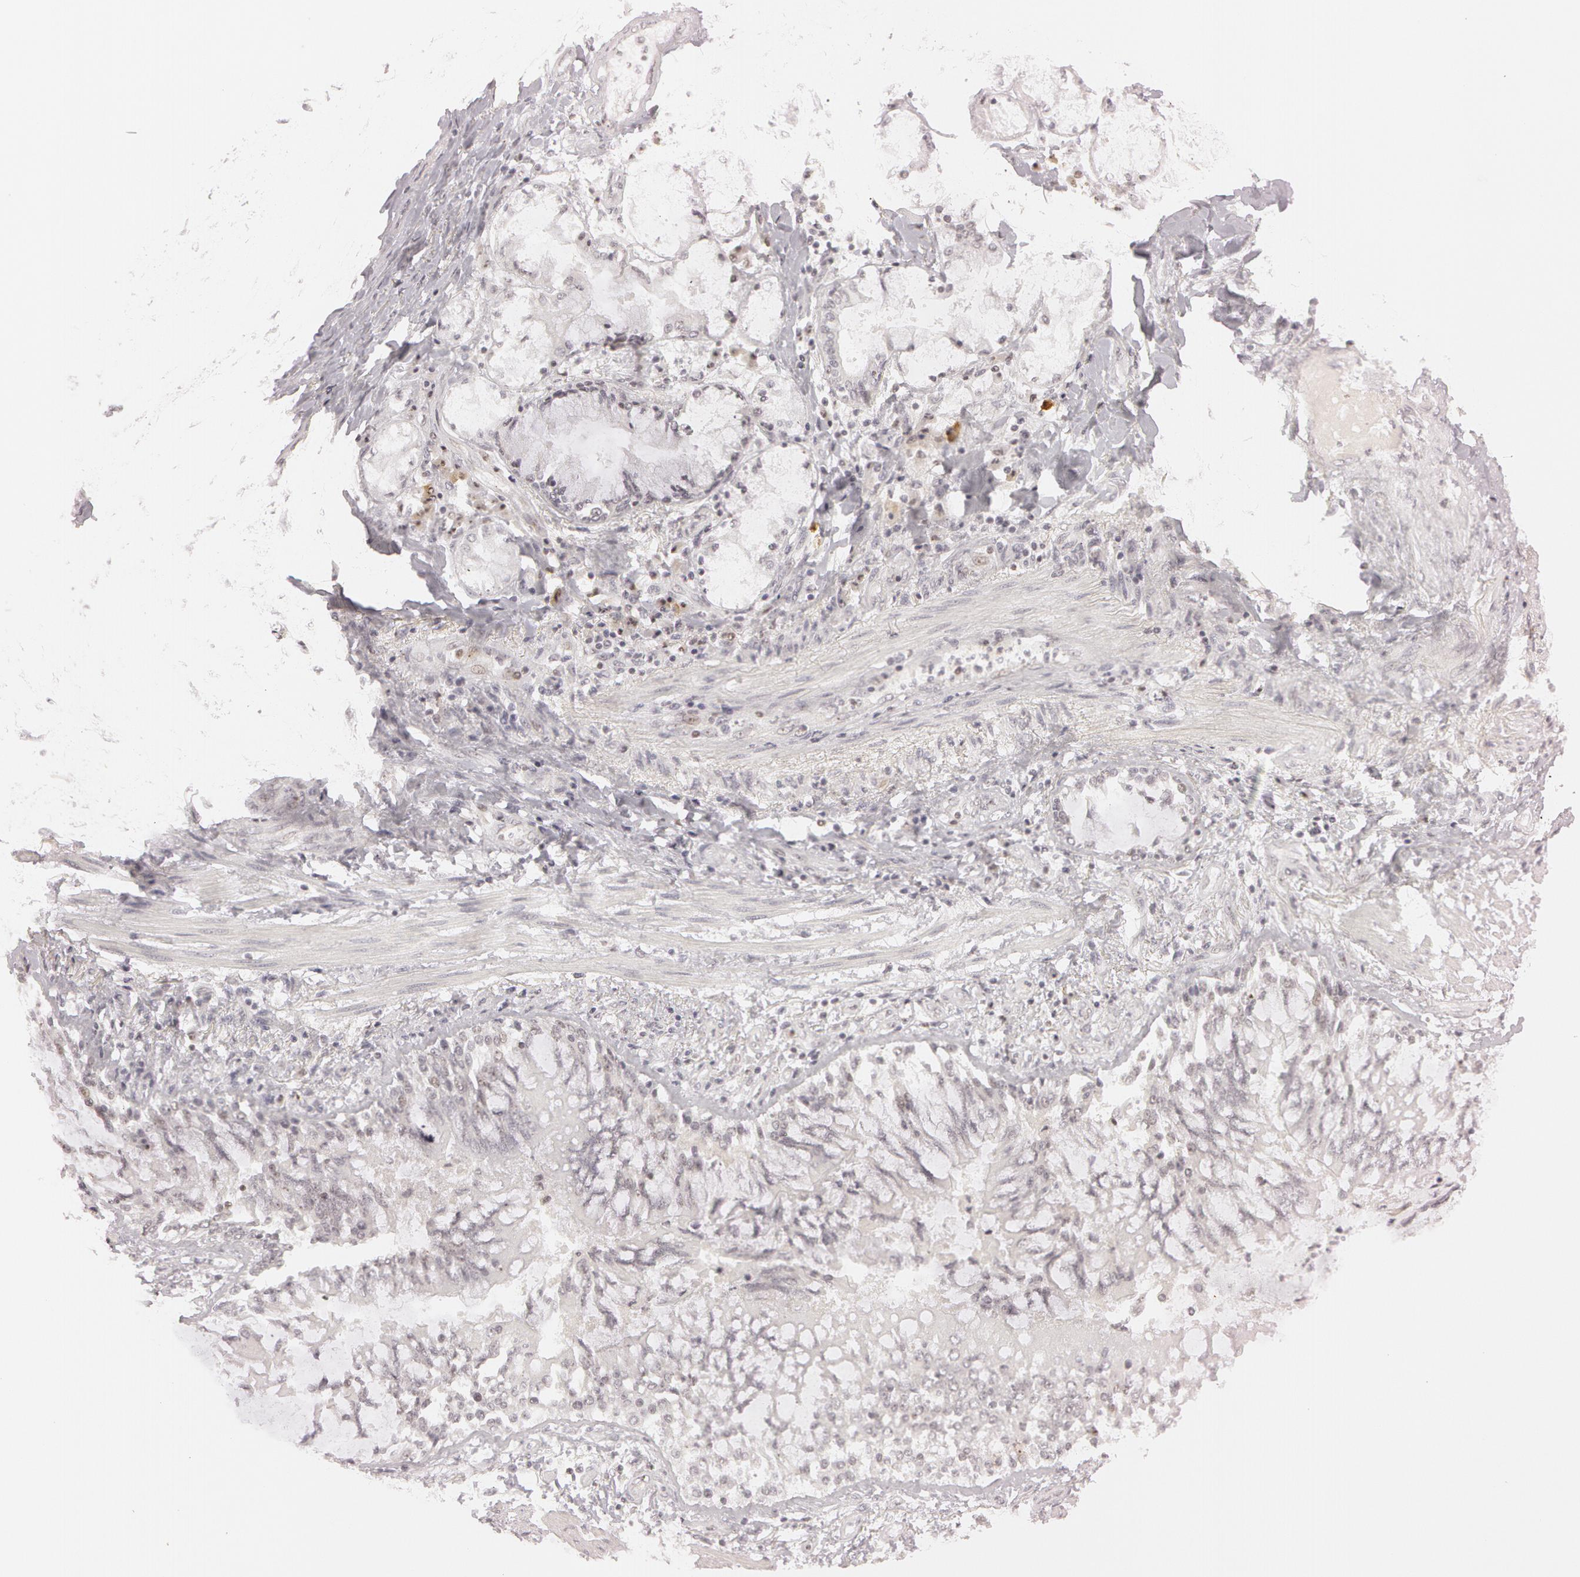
{"staining": {"intensity": "negative", "quantity": "none", "location": "none"}, "tissue": "adipose tissue", "cell_type": "Adipocytes", "image_type": "normal", "snomed": [{"axis": "morphology", "description": "Normal tissue, NOS"}, {"axis": "morphology", "description": "Adenocarcinoma, NOS"}, {"axis": "topography", "description": "Cartilage tissue"}, {"axis": "topography", "description": "Lung"}], "caption": "Adipose tissue was stained to show a protein in brown. There is no significant expression in adipocytes. Brightfield microscopy of IHC stained with DAB (brown) and hematoxylin (blue), captured at high magnification.", "gene": "FBL", "patient": {"sex": "female", "age": 67}}